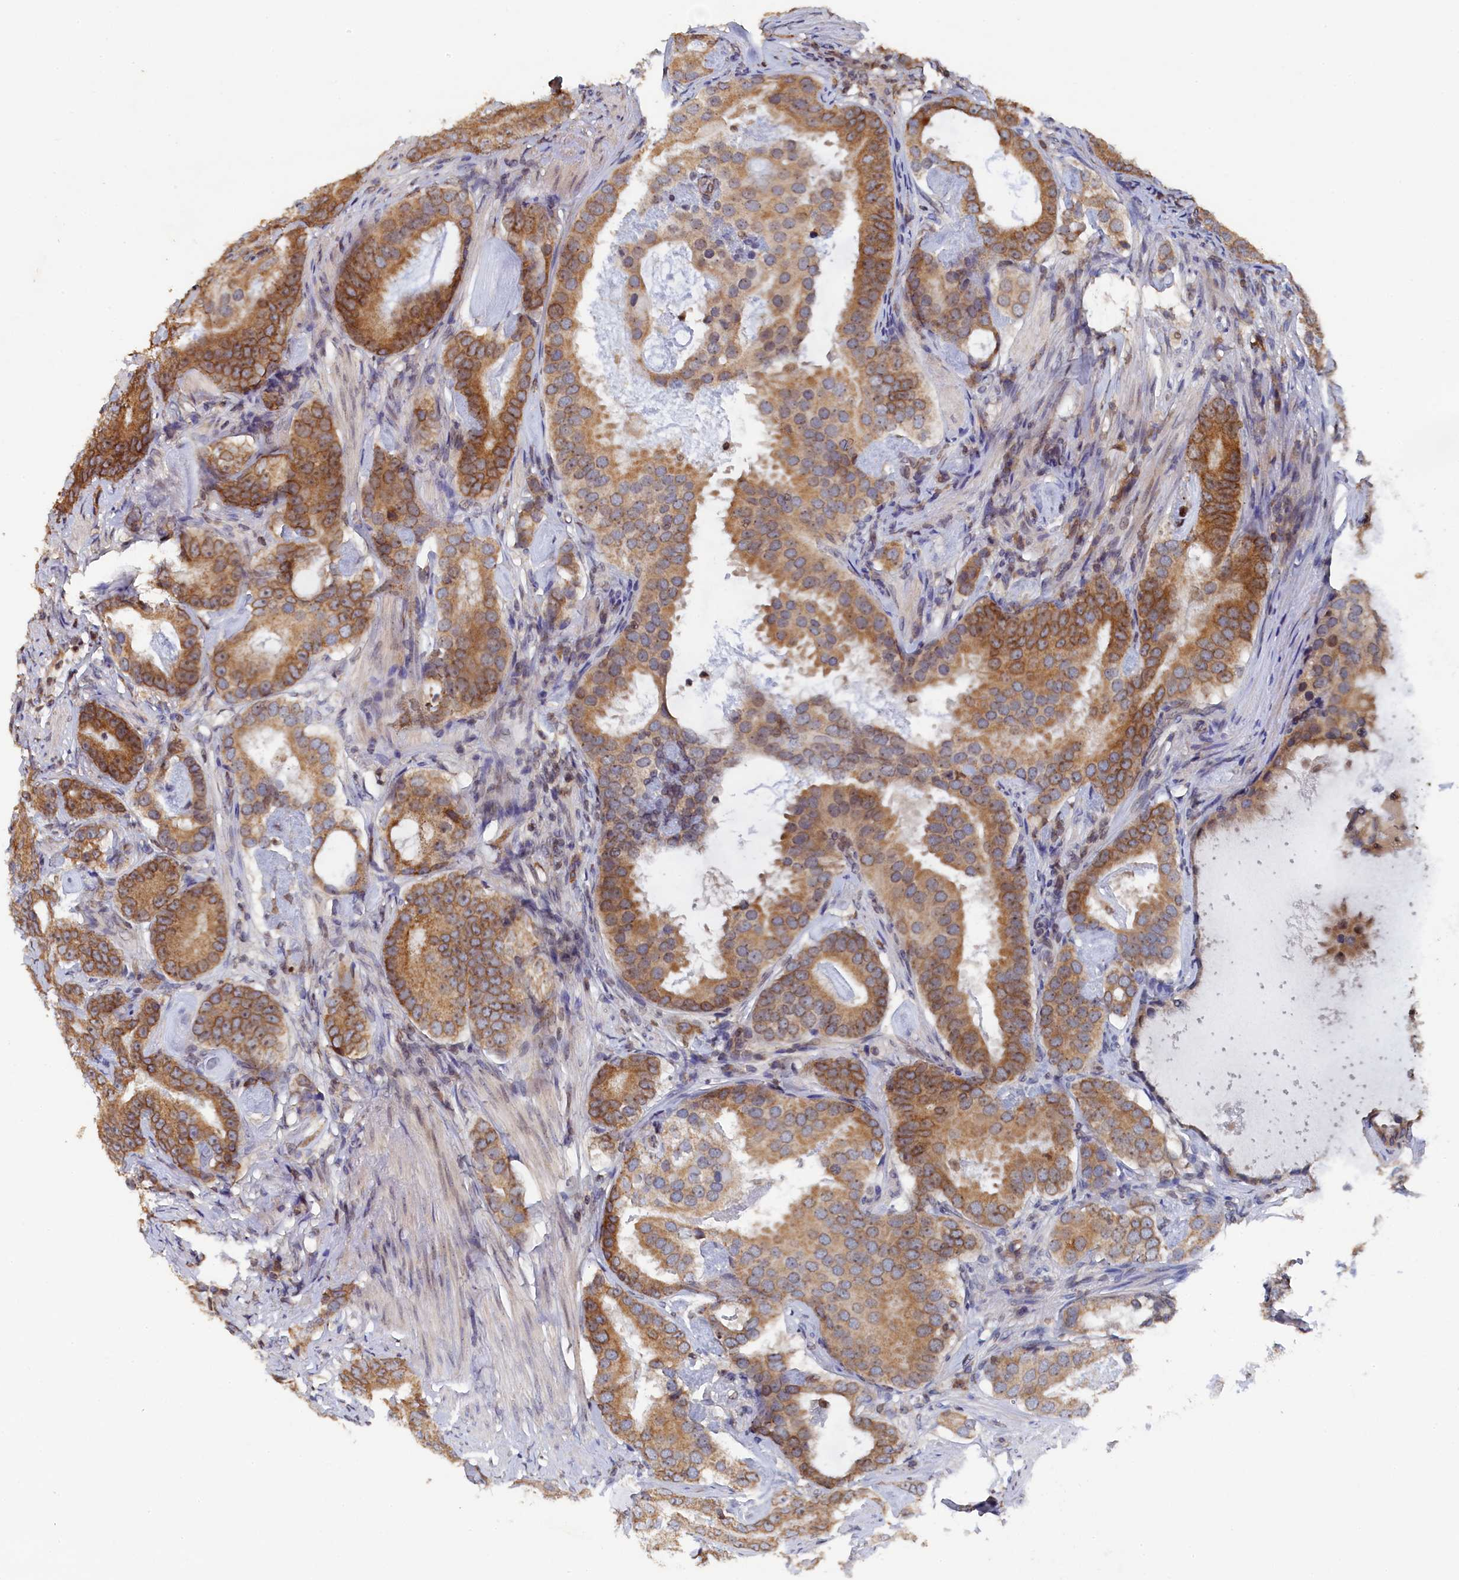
{"staining": {"intensity": "moderate", "quantity": ">75%", "location": "cytoplasmic/membranous"}, "tissue": "prostate cancer", "cell_type": "Tumor cells", "image_type": "cancer", "snomed": [{"axis": "morphology", "description": "Adenocarcinoma, Low grade"}, {"axis": "topography", "description": "Prostate"}], "caption": "This is a histology image of IHC staining of prostate cancer, which shows moderate staining in the cytoplasmic/membranous of tumor cells.", "gene": "ANKEF1", "patient": {"sex": "male", "age": 71}}